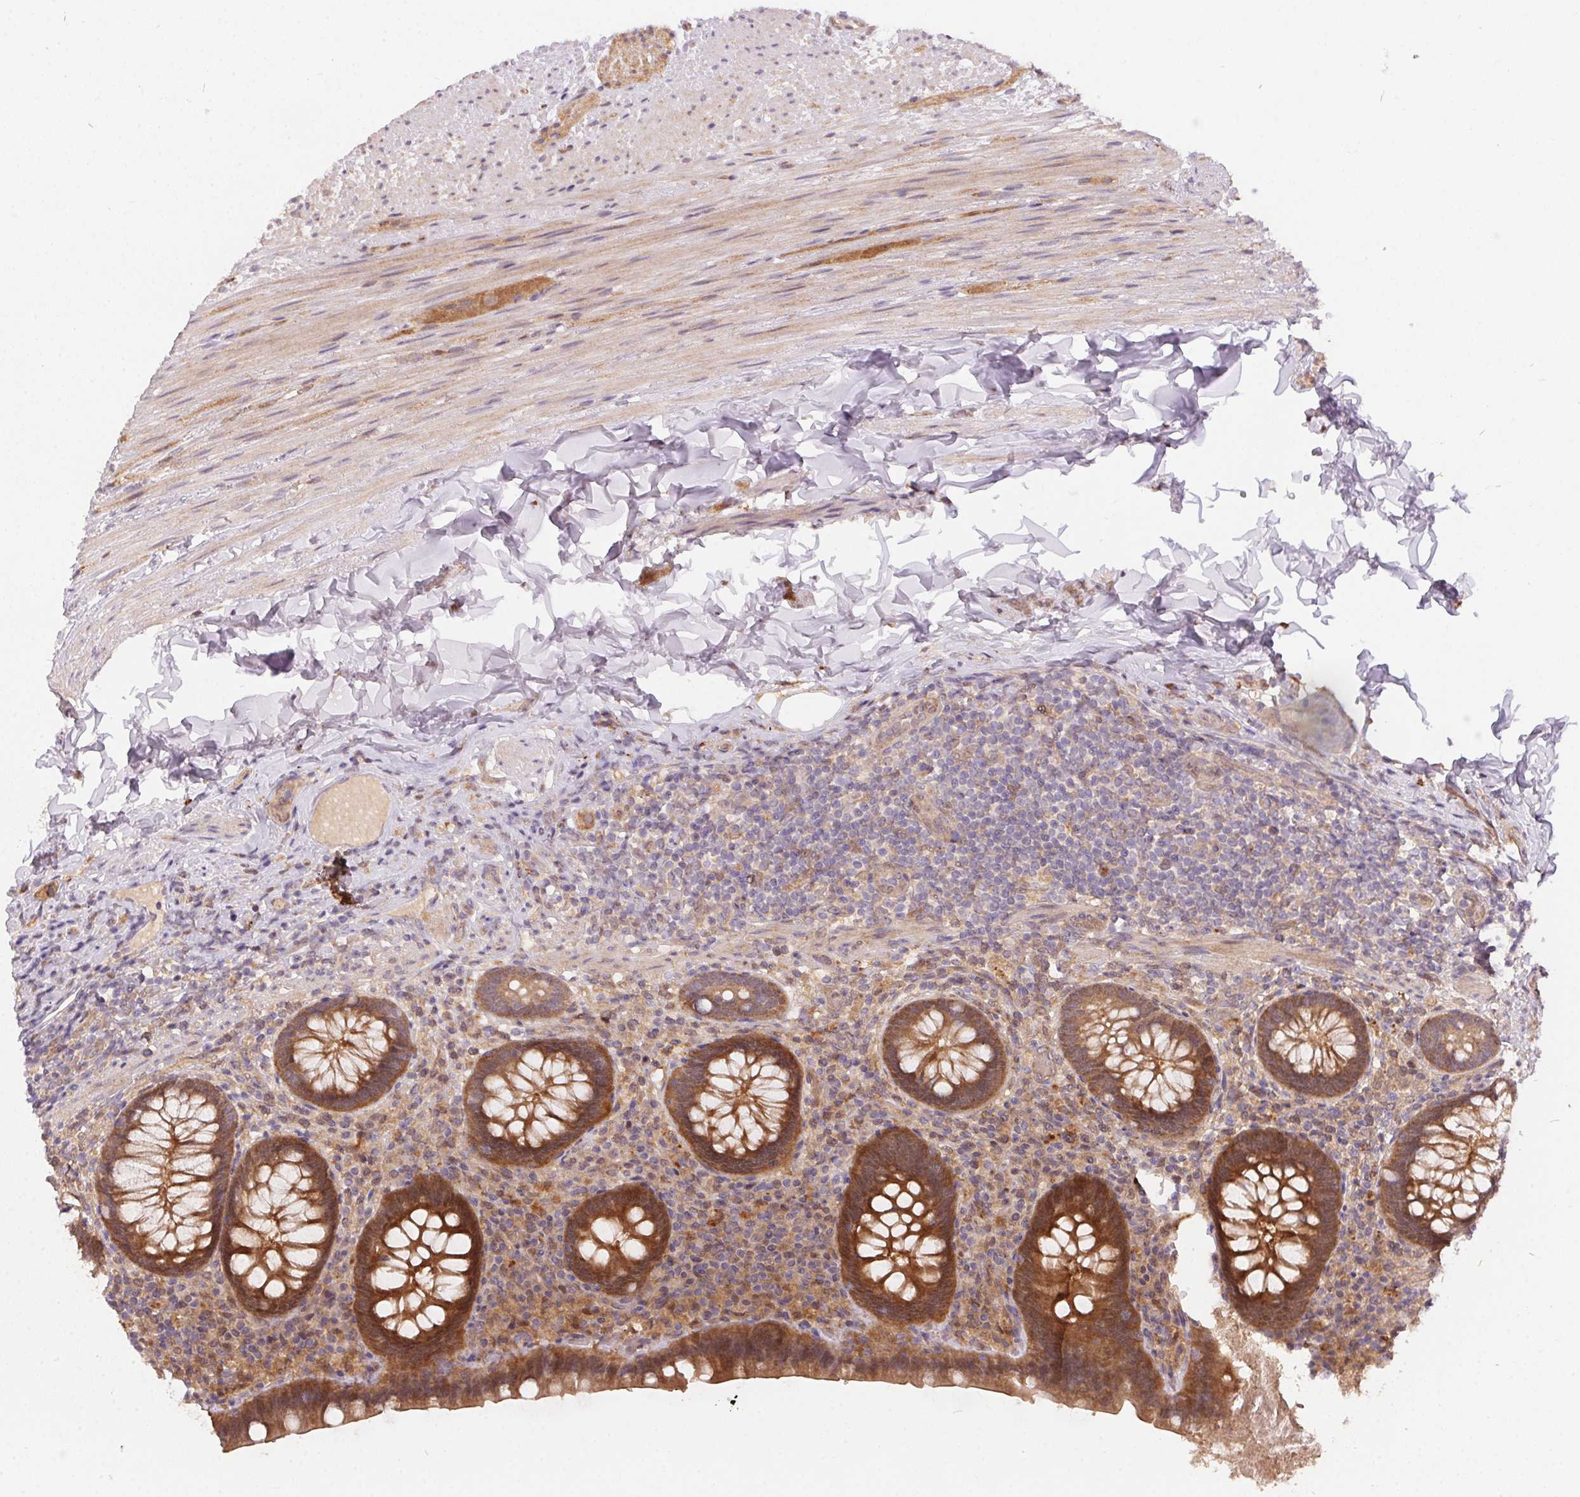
{"staining": {"intensity": "moderate", "quantity": ">75%", "location": "cytoplasmic/membranous"}, "tissue": "appendix", "cell_type": "Glandular cells", "image_type": "normal", "snomed": [{"axis": "morphology", "description": "Normal tissue, NOS"}, {"axis": "topography", "description": "Appendix"}], "caption": "Immunohistochemical staining of unremarkable appendix shows >75% levels of moderate cytoplasmic/membranous protein staining in approximately >75% of glandular cells.", "gene": "NUDT16", "patient": {"sex": "male", "age": 47}}